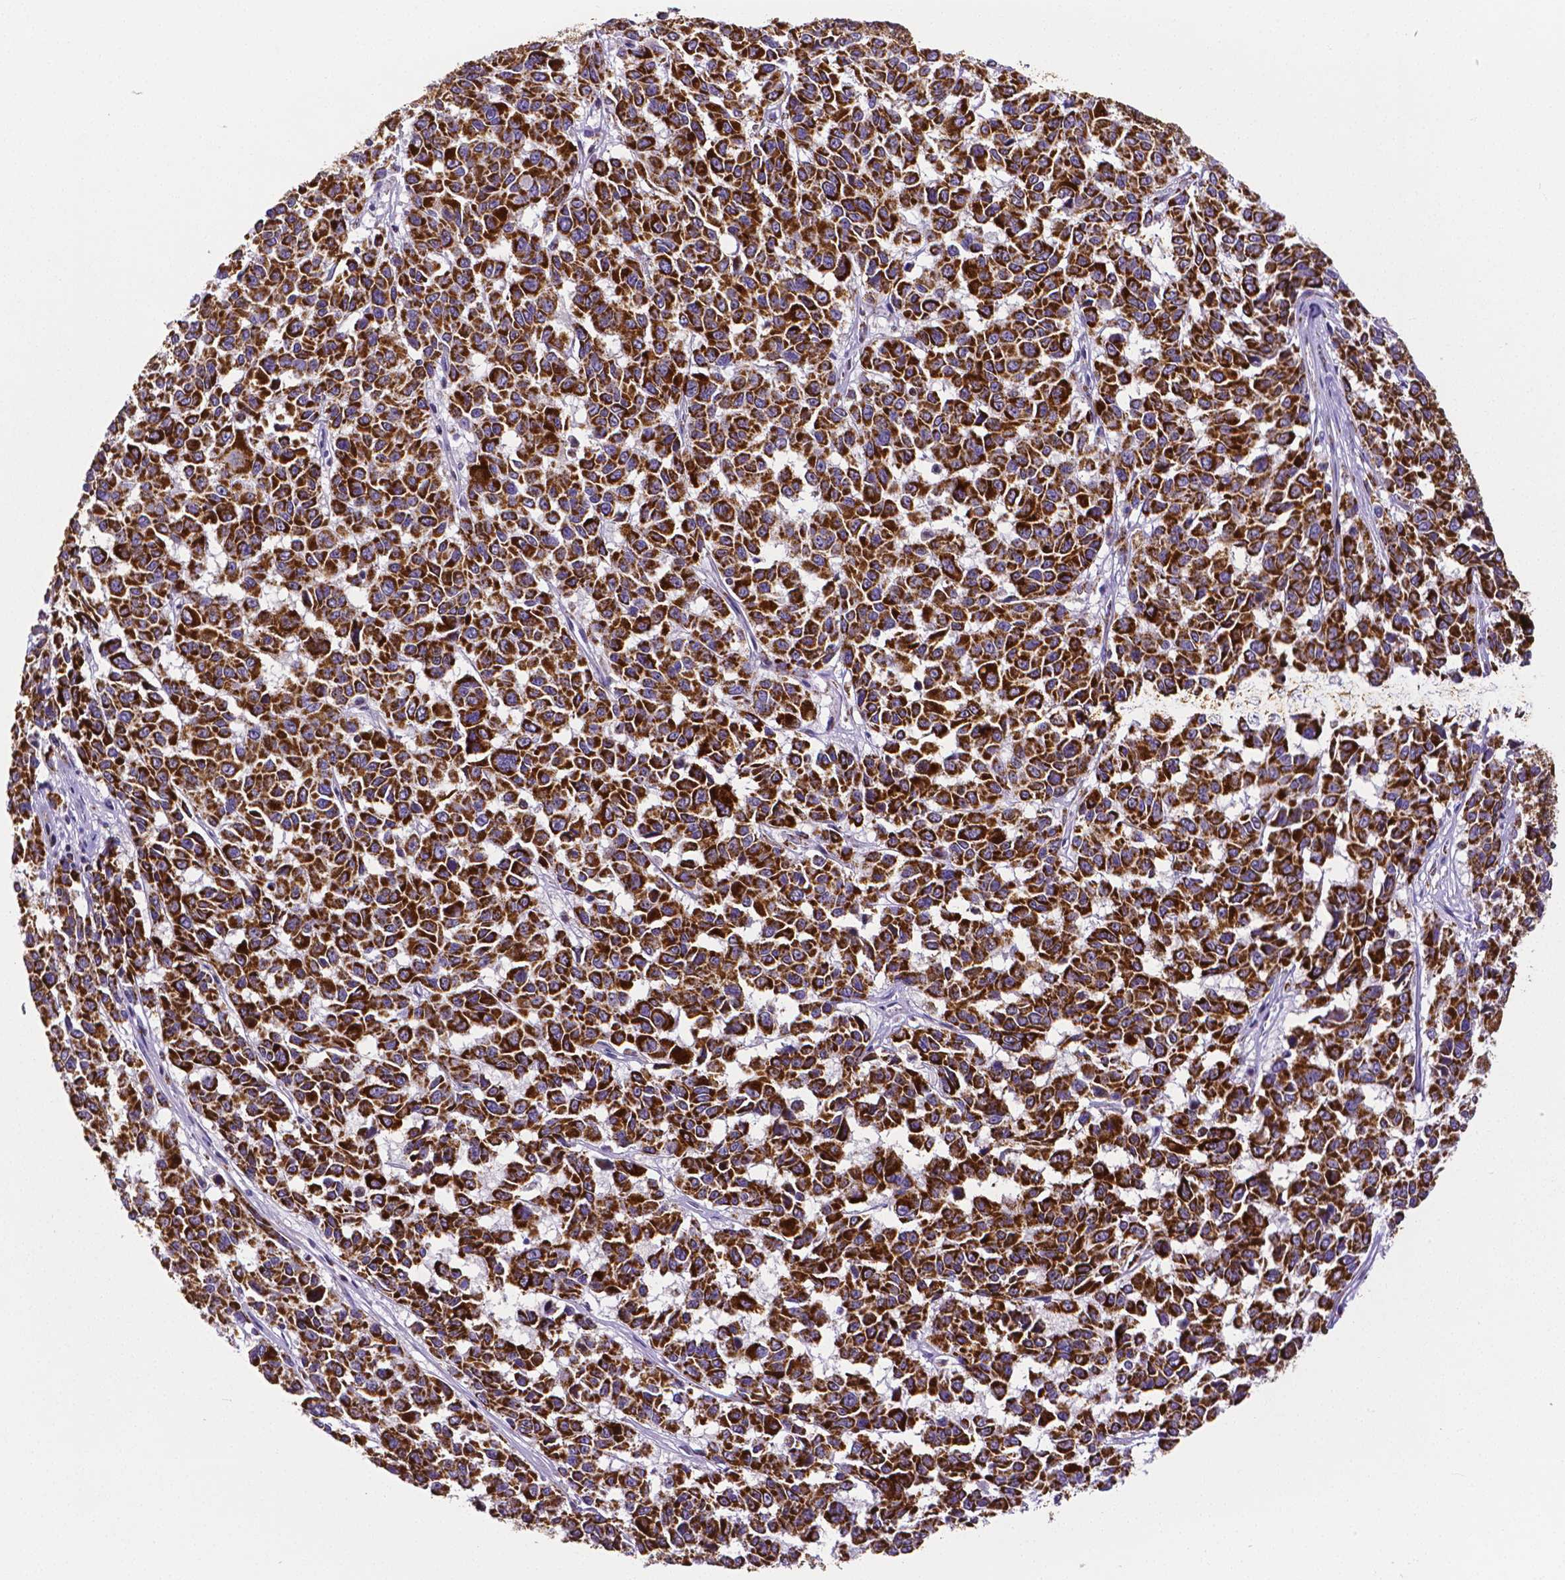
{"staining": {"intensity": "strong", "quantity": ">75%", "location": "cytoplasmic/membranous"}, "tissue": "melanoma", "cell_type": "Tumor cells", "image_type": "cancer", "snomed": [{"axis": "morphology", "description": "Malignant melanoma, NOS"}, {"axis": "topography", "description": "Skin"}], "caption": "A micrograph of melanoma stained for a protein displays strong cytoplasmic/membranous brown staining in tumor cells. Using DAB (3,3'-diaminobenzidine) (brown) and hematoxylin (blue) stains, captured at high magnification using brightfield microscopy.", "gene": "MACC1", "patient": {"sex": "female", "age": 66}}